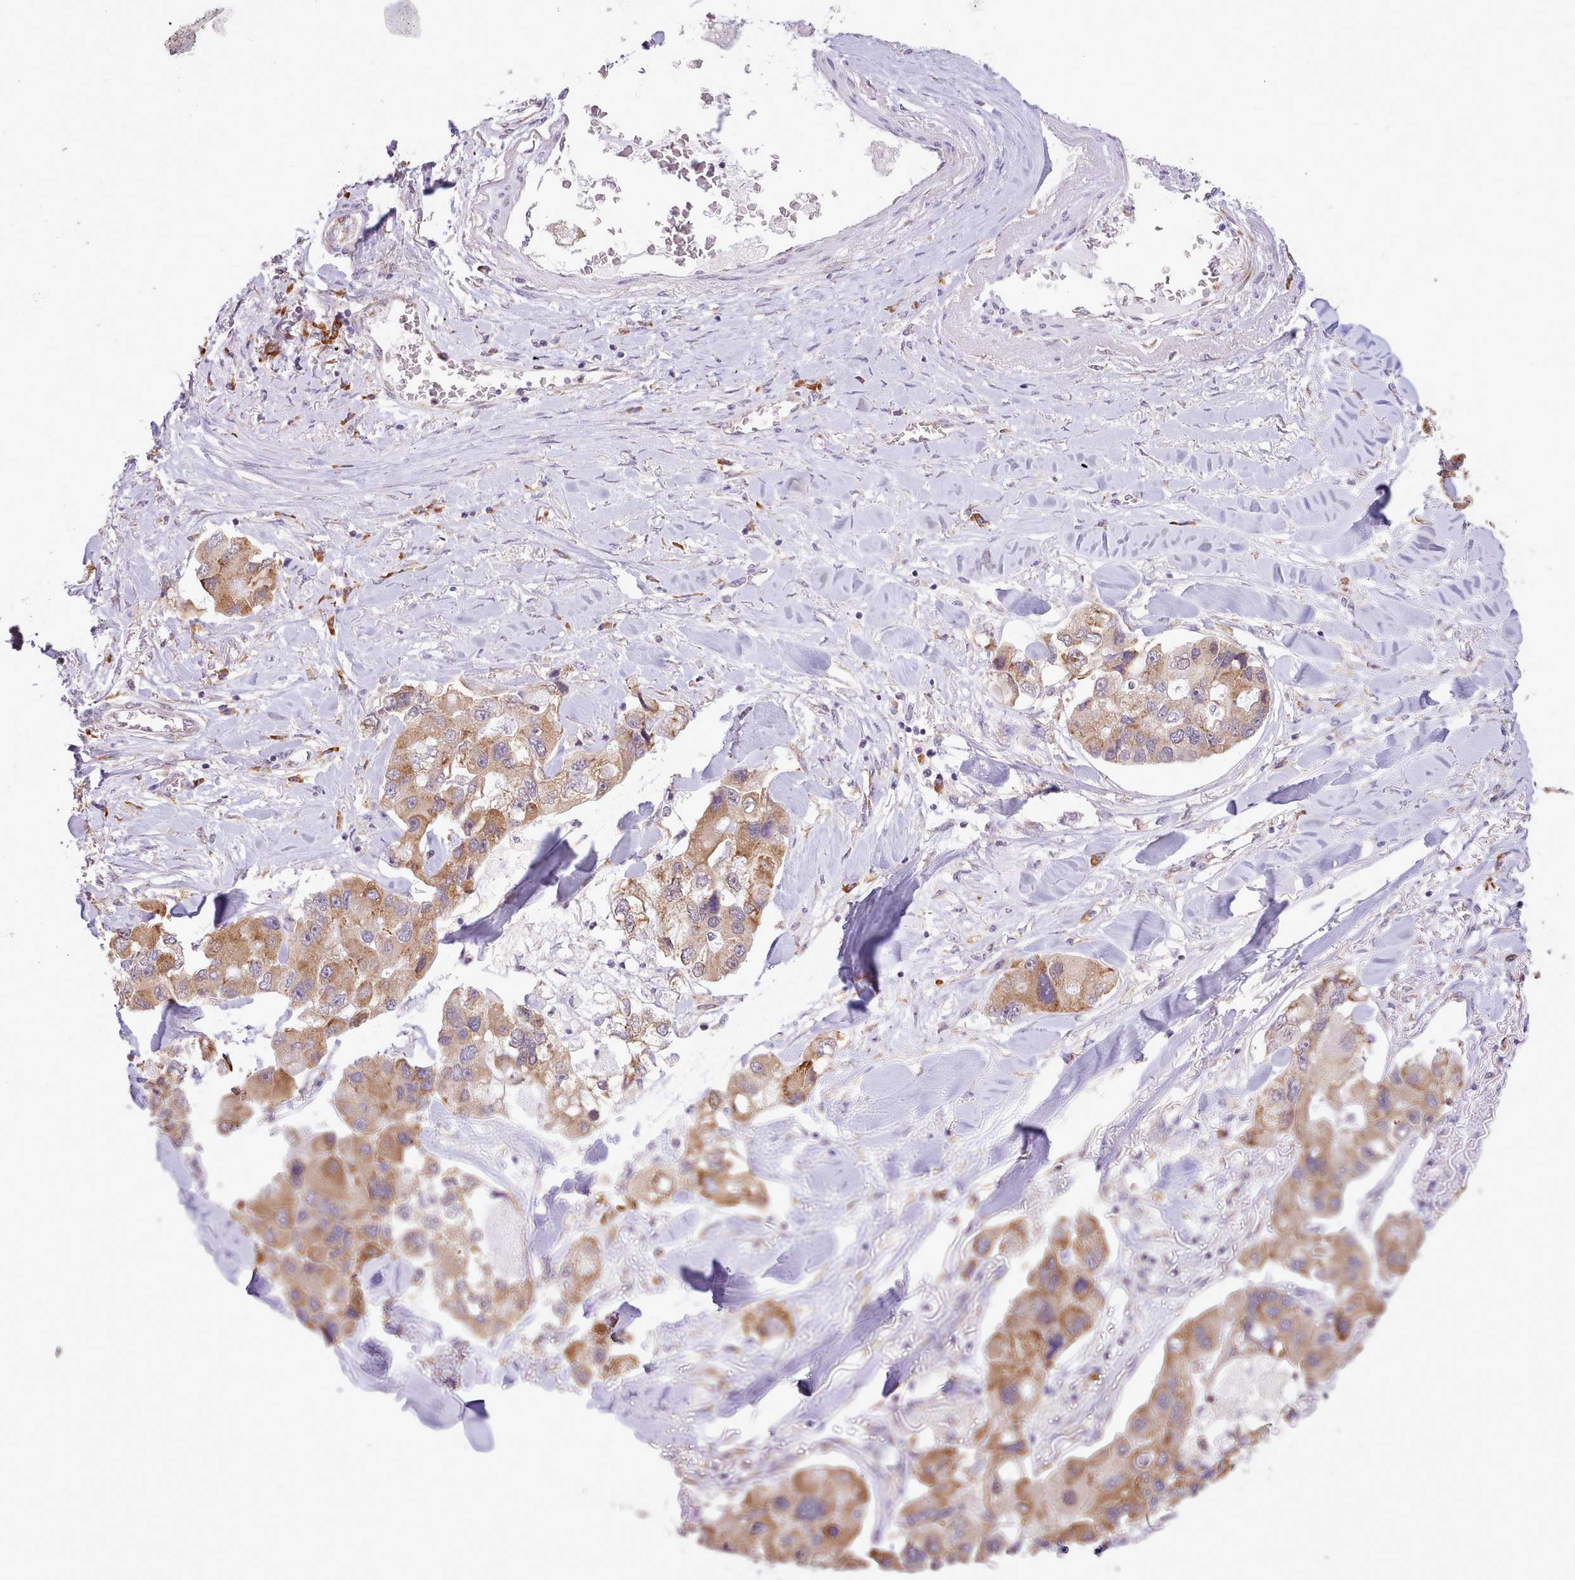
{"staining": {"intensity": "moderate", "quantity": ">75%", "location": "cytoplasmic/membranous"}, "tissue": "lung cancer", "cell_type": "Tumor cells", "image_type": "cancer", "snomed": [{"axis": "morphology", "description": "Adenocarcinoma, NOS"}, {"axis": "topography", "description": "Lung"}], "caption": "A micrograph of adenocarcinoma (lung) stained for a protein displays moderate cytoplasmic/membranous brown staining in tumor cells.", "gene": "SEC61B", "patient": {"sex": "female", "age": 54}}